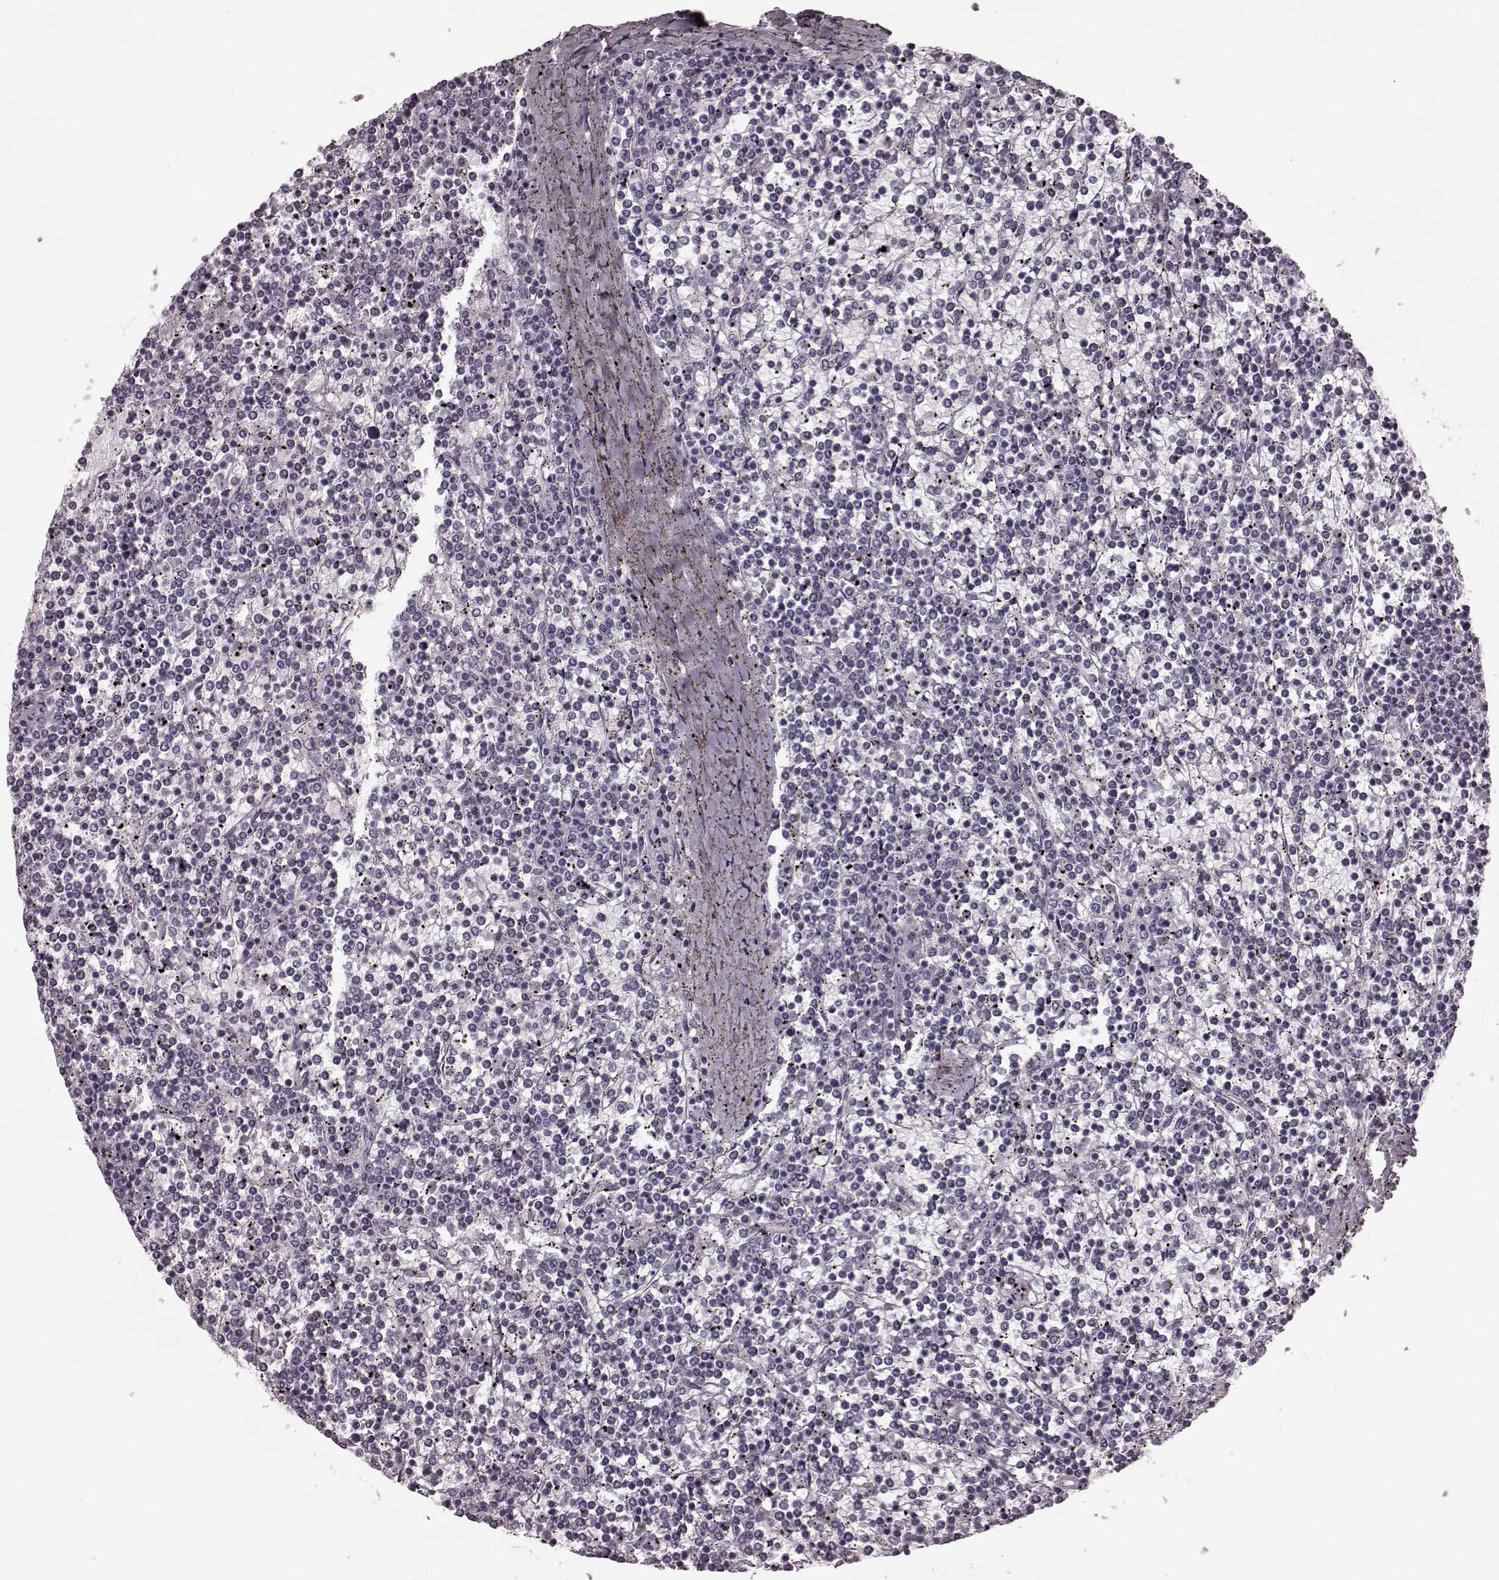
{"staining": {"intensity": "negative", "quantity": "none", "location": "none"}, "tissue": "lymphoma", "cell_type": "Tumor cells", "image_type": "cancer", "snomed": [{"axis": "morphology", "description": "Malignant lymphoma, non-Hodgkin's type, Low grade"}, {"axis": "topography", "description": "Spleen"}], "caption": "DAB immunohistochemical staining of lymphoma exhibits no significant positivity in tumor cells. (DAB IHC, high magnification).", "gene": "TRPM1", "patient": {"sex": "female", "age": 19}}